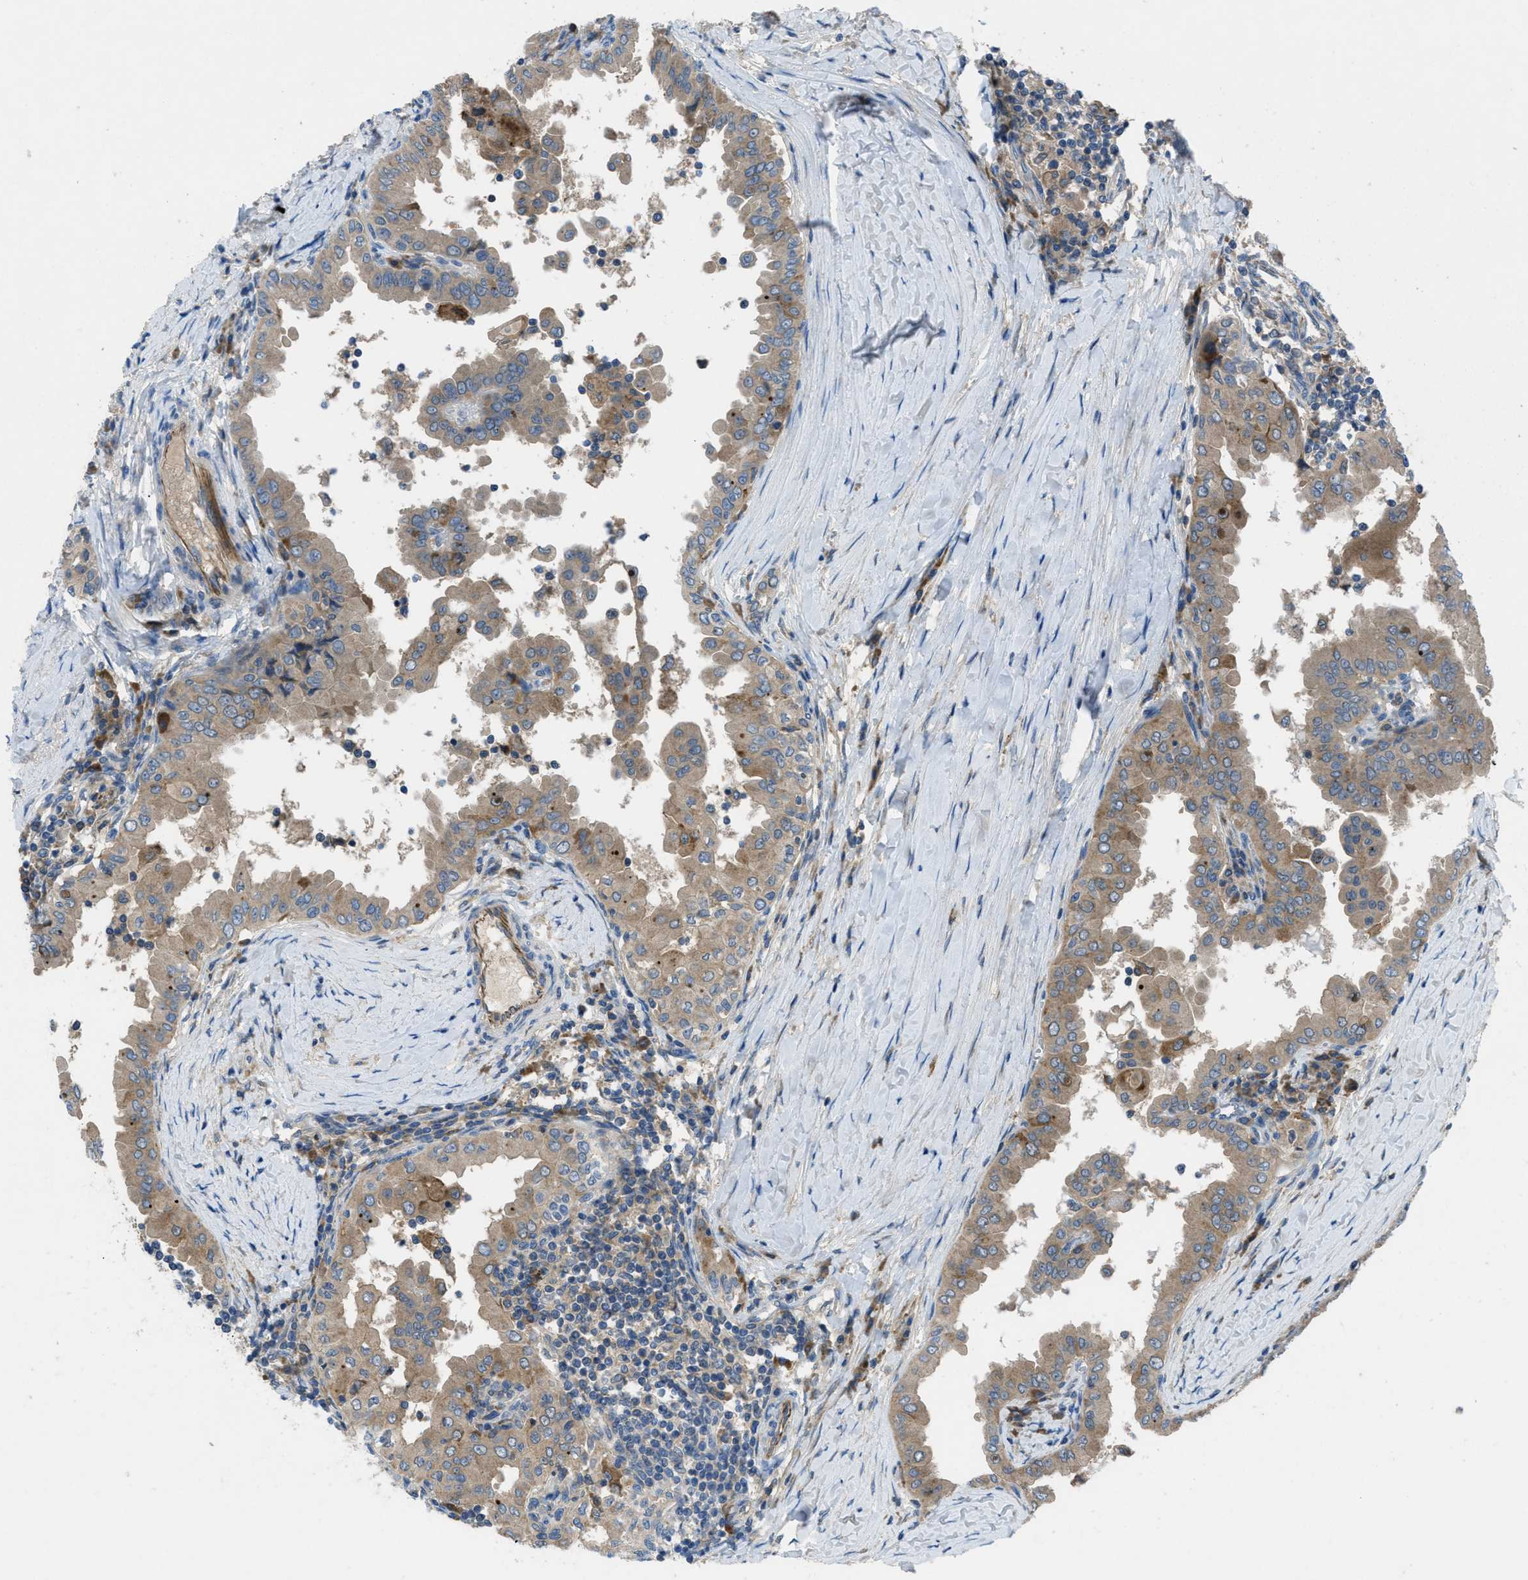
{"staining": {"intensity": "moderate", "quantity": ">75%", "location": "cytoplasmic/membranous"}, "tissue": "thyroid cancer", "cell_type": "Tumor cells", "image_type": "cancer", "snomed": [{"axis": "morphology", "description": "Papillary adenocarcinoma, NOS"}, {"axis": "topography", "description": "Thyroid gland"}], "caption": "Thyroid papillary adenocarcinoma stained for a protein (brown) reveals moderate cytoplasmic/membranous positive staining in about >75% of tumor cells.", "gene": "MAP3K20", "patient": {"sex": "male", "age": 33}}